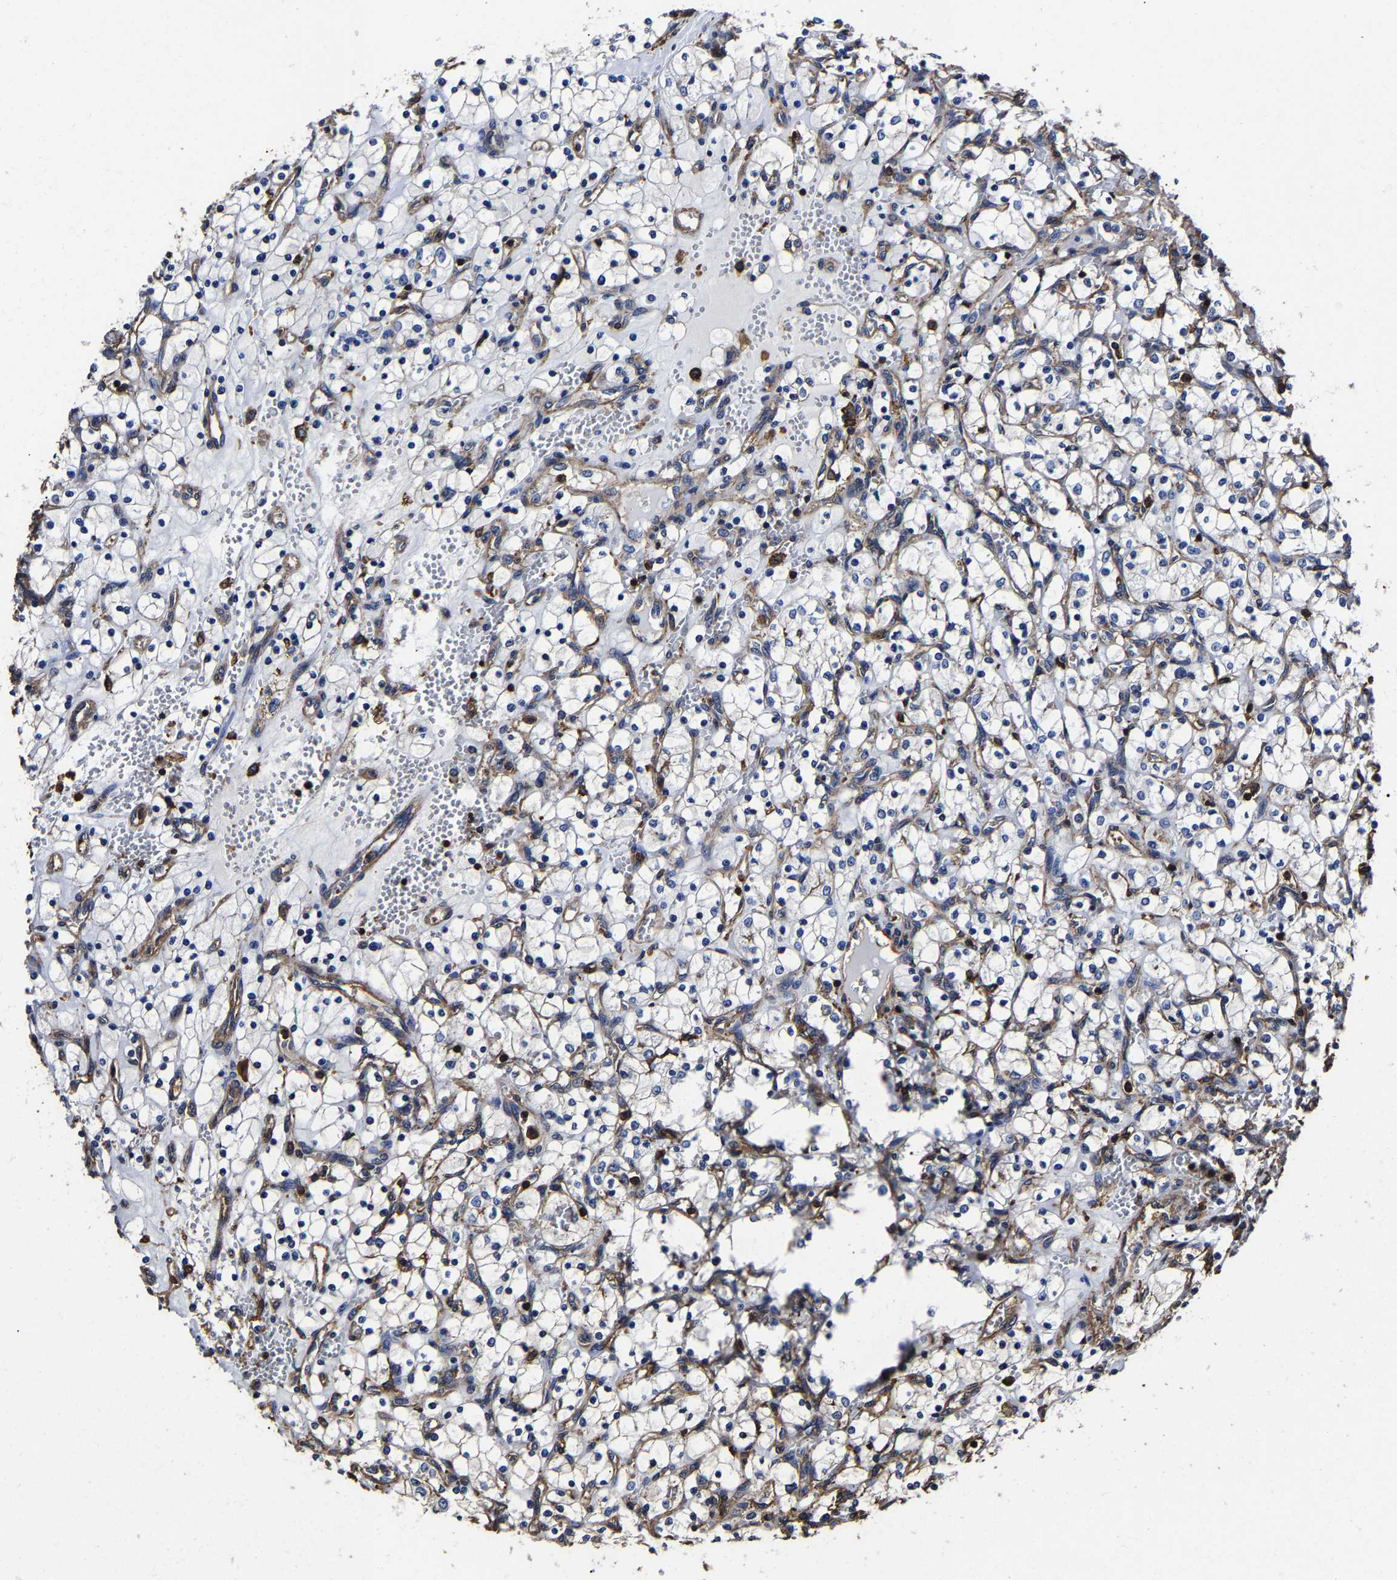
{"staining": {"intensity": "weak", "quantity": "25%-75%", "location": "cytoplasmic/membranous"}, "tissue": "renal cancer", "cell_type": "Tumor cells", "image_type": "cancer", "snomed": [{"axis": "morphology", "description": "Adenocarcinoma, NOS"}, {"axis": "topography", "description": "Kidney"}], "caption": "Renal cancer tissue exhibits weak cytoplasmic/membranous staining in about 25%-75% of tumor cells", "gene": "SSH3", "patient": {"sex": "female", "age": 69}}